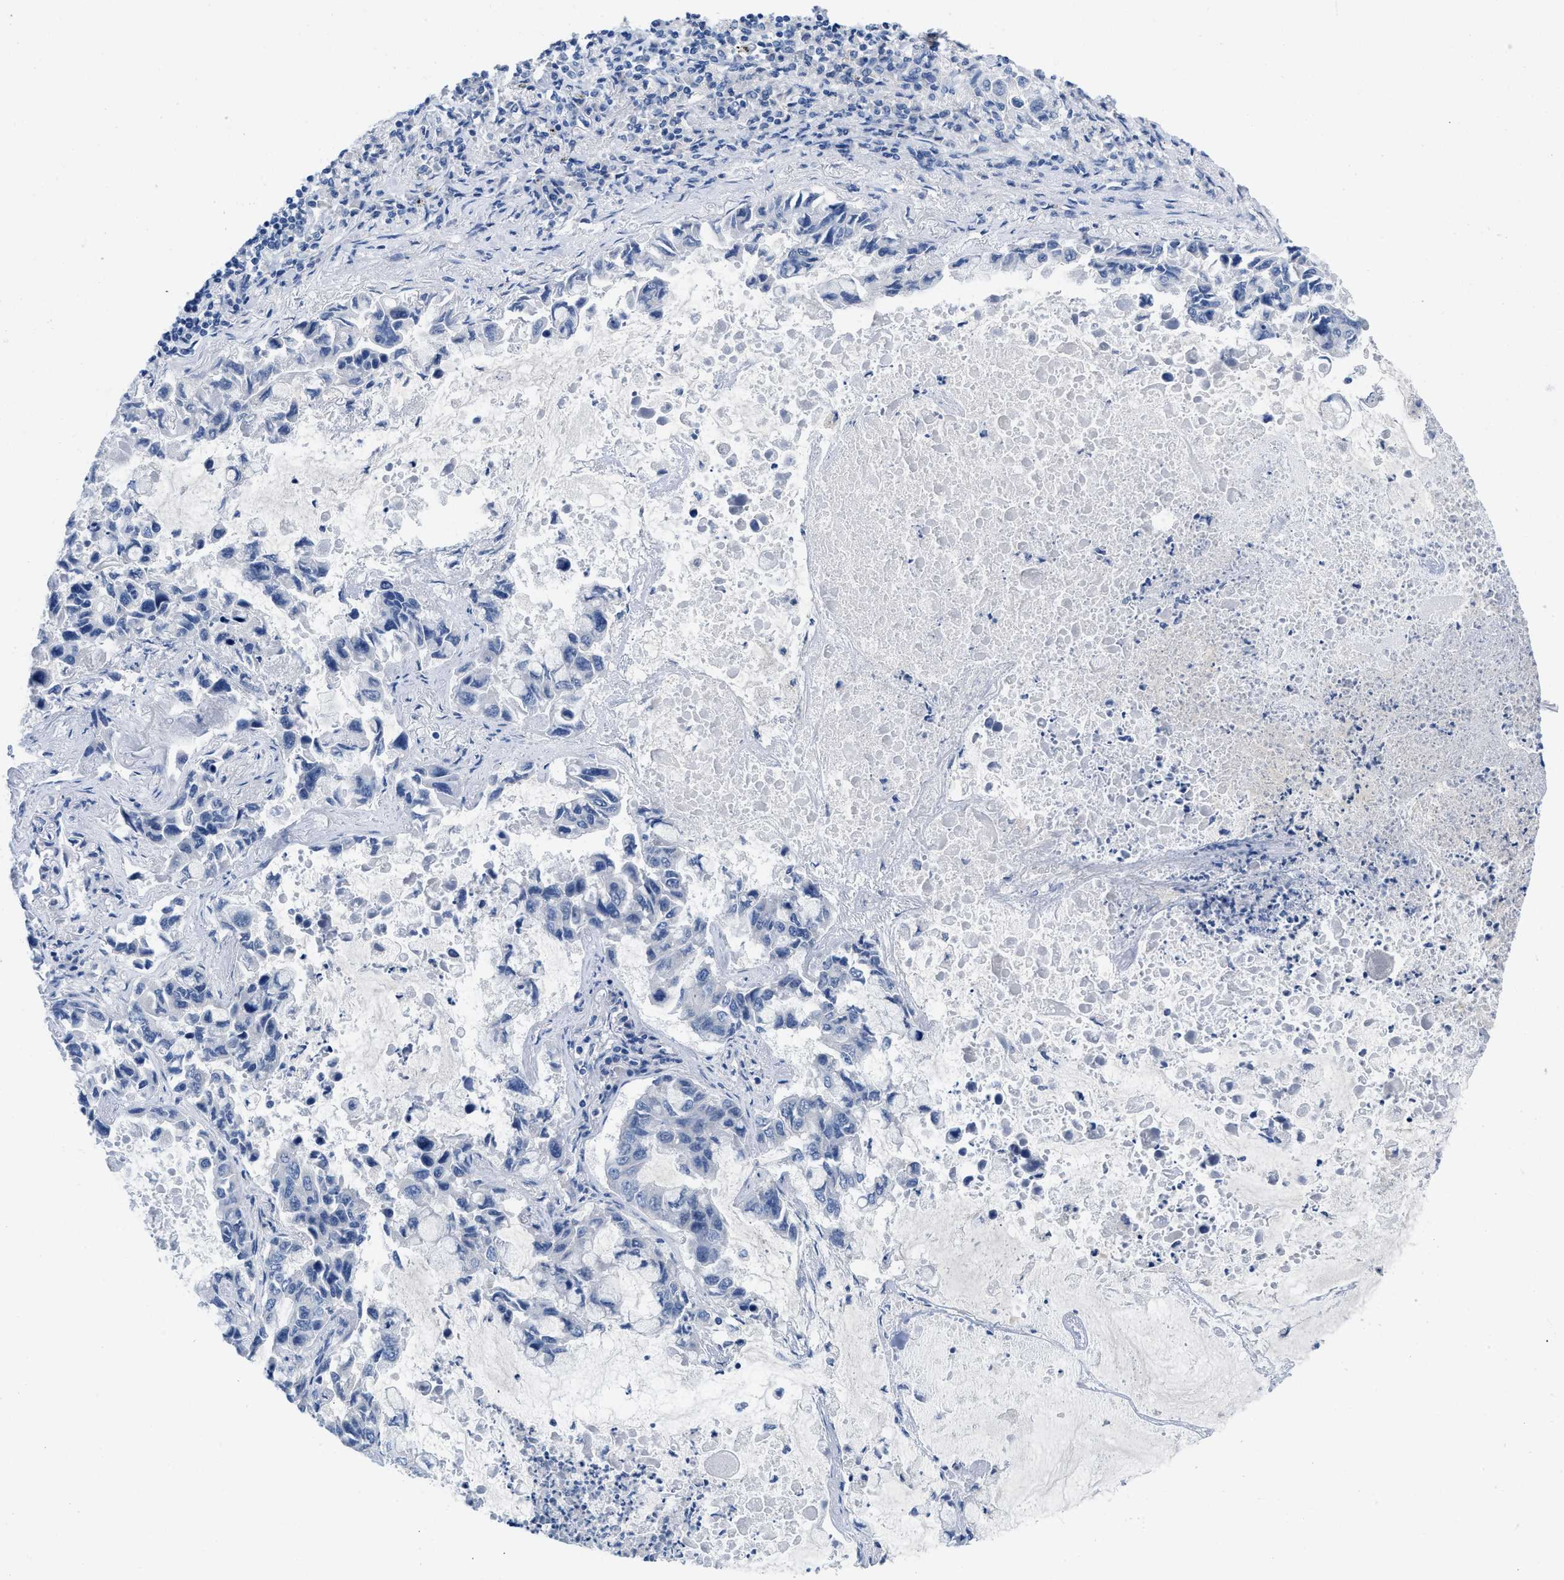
{"staining": {"intensity": "negative", "quantity": "none", "location": "none"}, "tissue": "lung cancer", "cell_type": "Tumor cells", "image_type": "cancer", "snomed": [{"axis": "morphology", "description": "Adenocarcinoma, NOS"}, {"axis": "topography", "description": "Lung"}], "caption": "Immunohistochemistry (IHC) image of neoplastic tissue: human lung adenocarcinoma stained with DAB (3,3'-diaminobenzidine) exhibits no significant protein staining in tumor cells.", "gene": "PYY", "patient": {"sex": "male", "age": 64}}